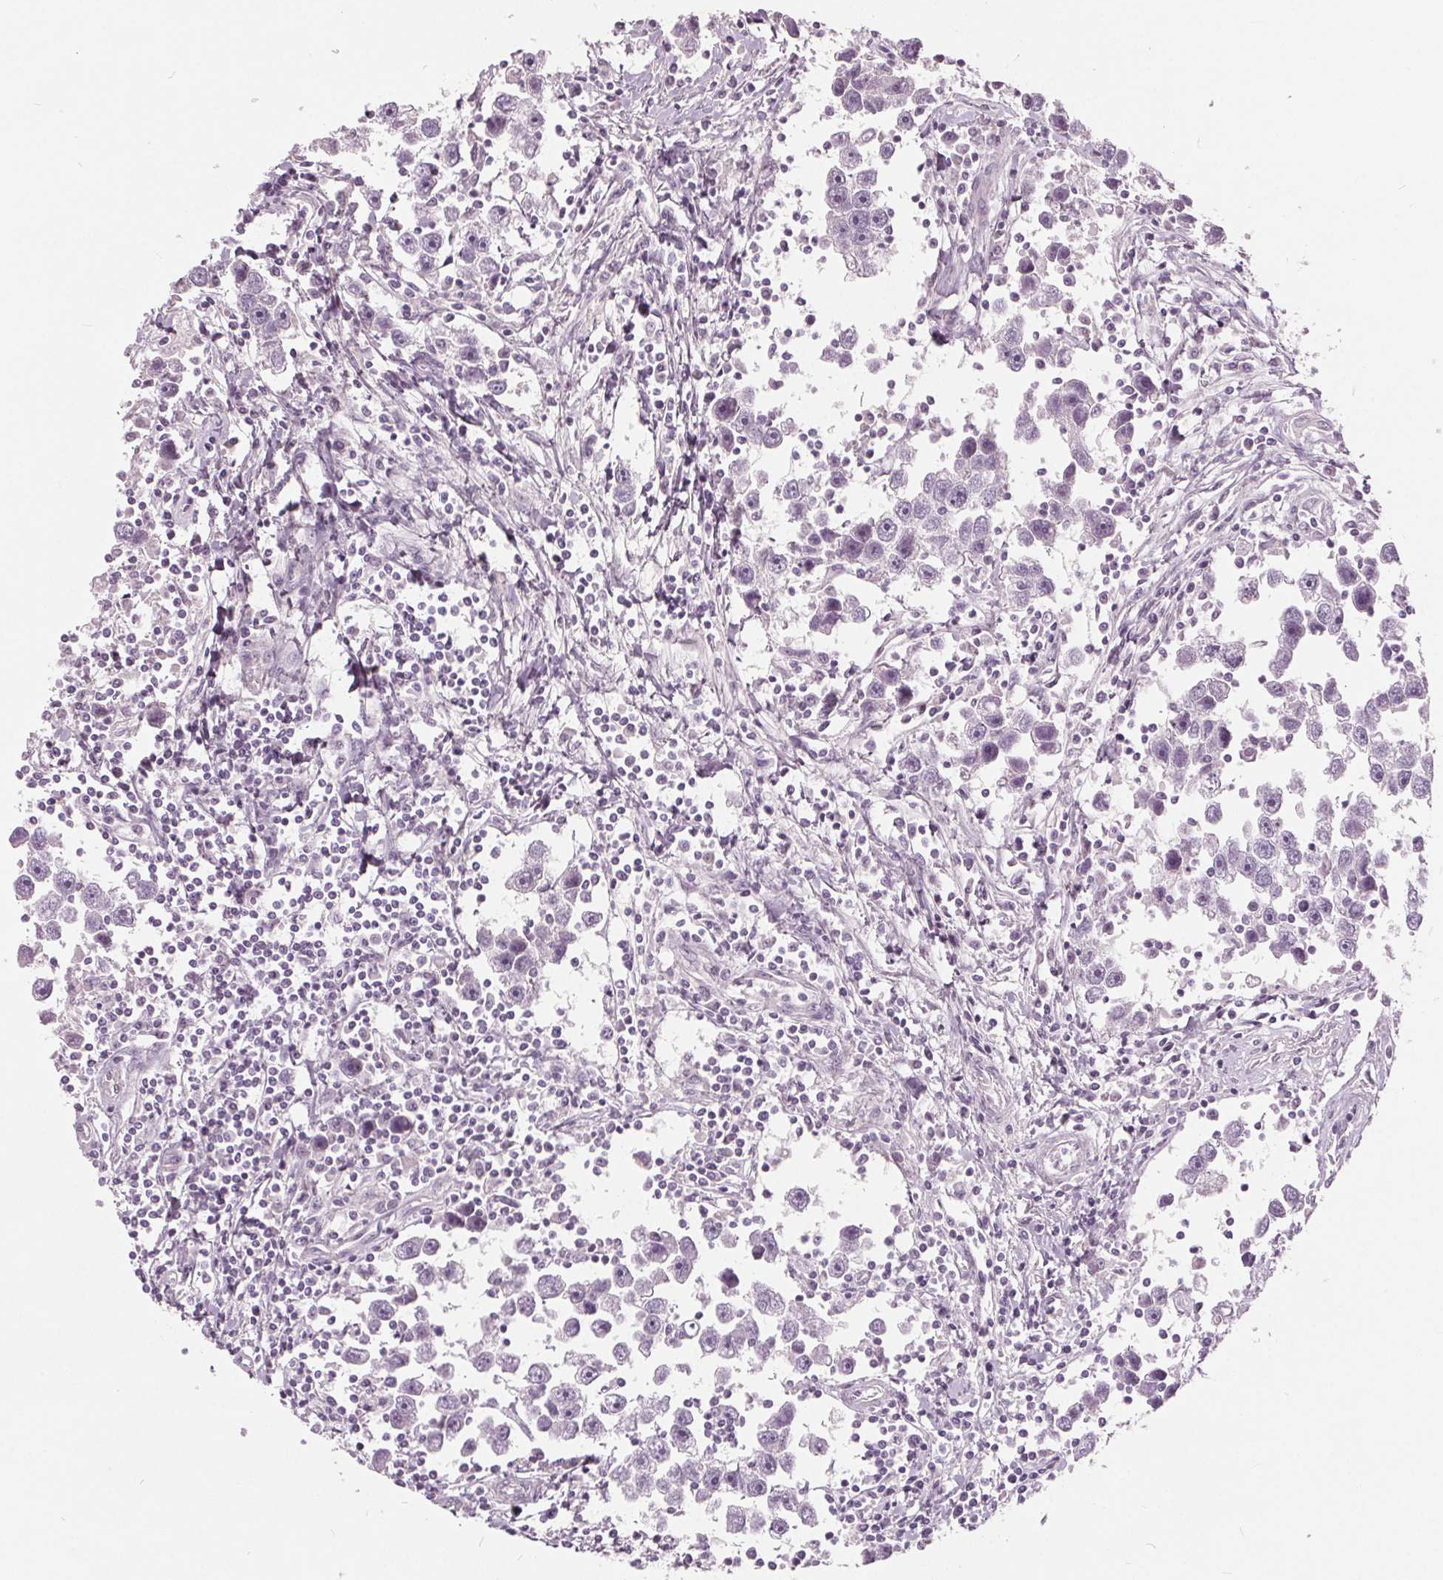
{"staining": {"intensity": "negative", "quantity": "none", "location": "none"}, "tissue": "testis cancer", "cell_type": "Tumor cells", "image_type": "cancer", "snomed": [{"axis": "morphology", "description": "Seminoma, NOS"}, {"axis": "topography", "description": "Testis"}], "caption": "Tumor cells show no significant protein staining in testis seminoma. The staining is performed using DAB brown chromogen with nuclei counter-stained in using hematoxylin.", "gene": "TKFC", "patient": {"sex": "male", "age": 30}}